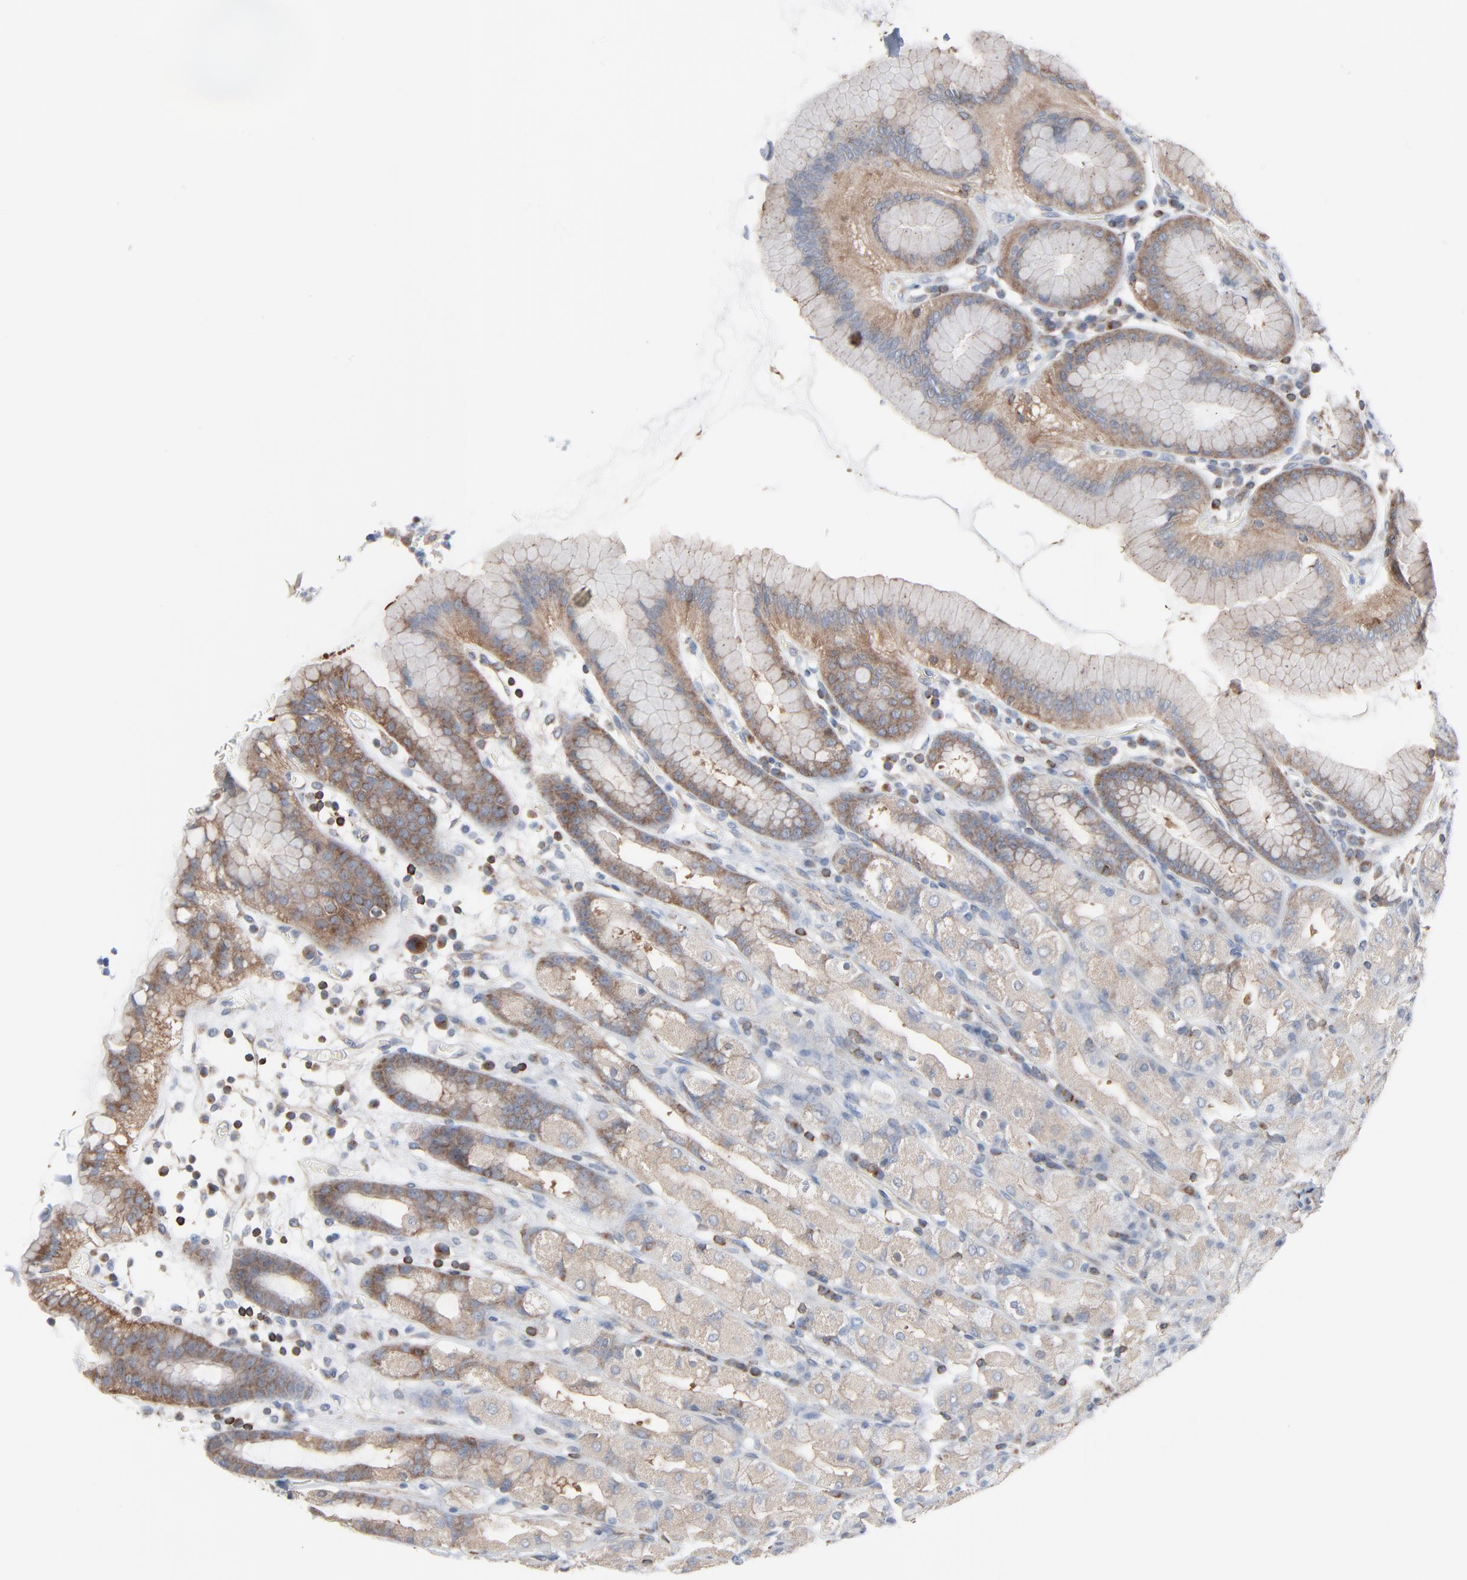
{"staining": {"intensity": "moderate", "quantity": ">75%", "location": "cytoplasmic/membranous"}, "tissue": "stomach", "cell_type": "Glandular cells", "image_type": "normal", "snomed": [{"axis": "morphology", "description": "Normal tissue, NOS"}, {"axis": "topography", "description": "Stomach, upper"}], "caption": "Stomach stained with a protein marker shows moderate staining in glandular cells.", "gene": "OPTN", "patient": {"sex": "male", "age": 68}}